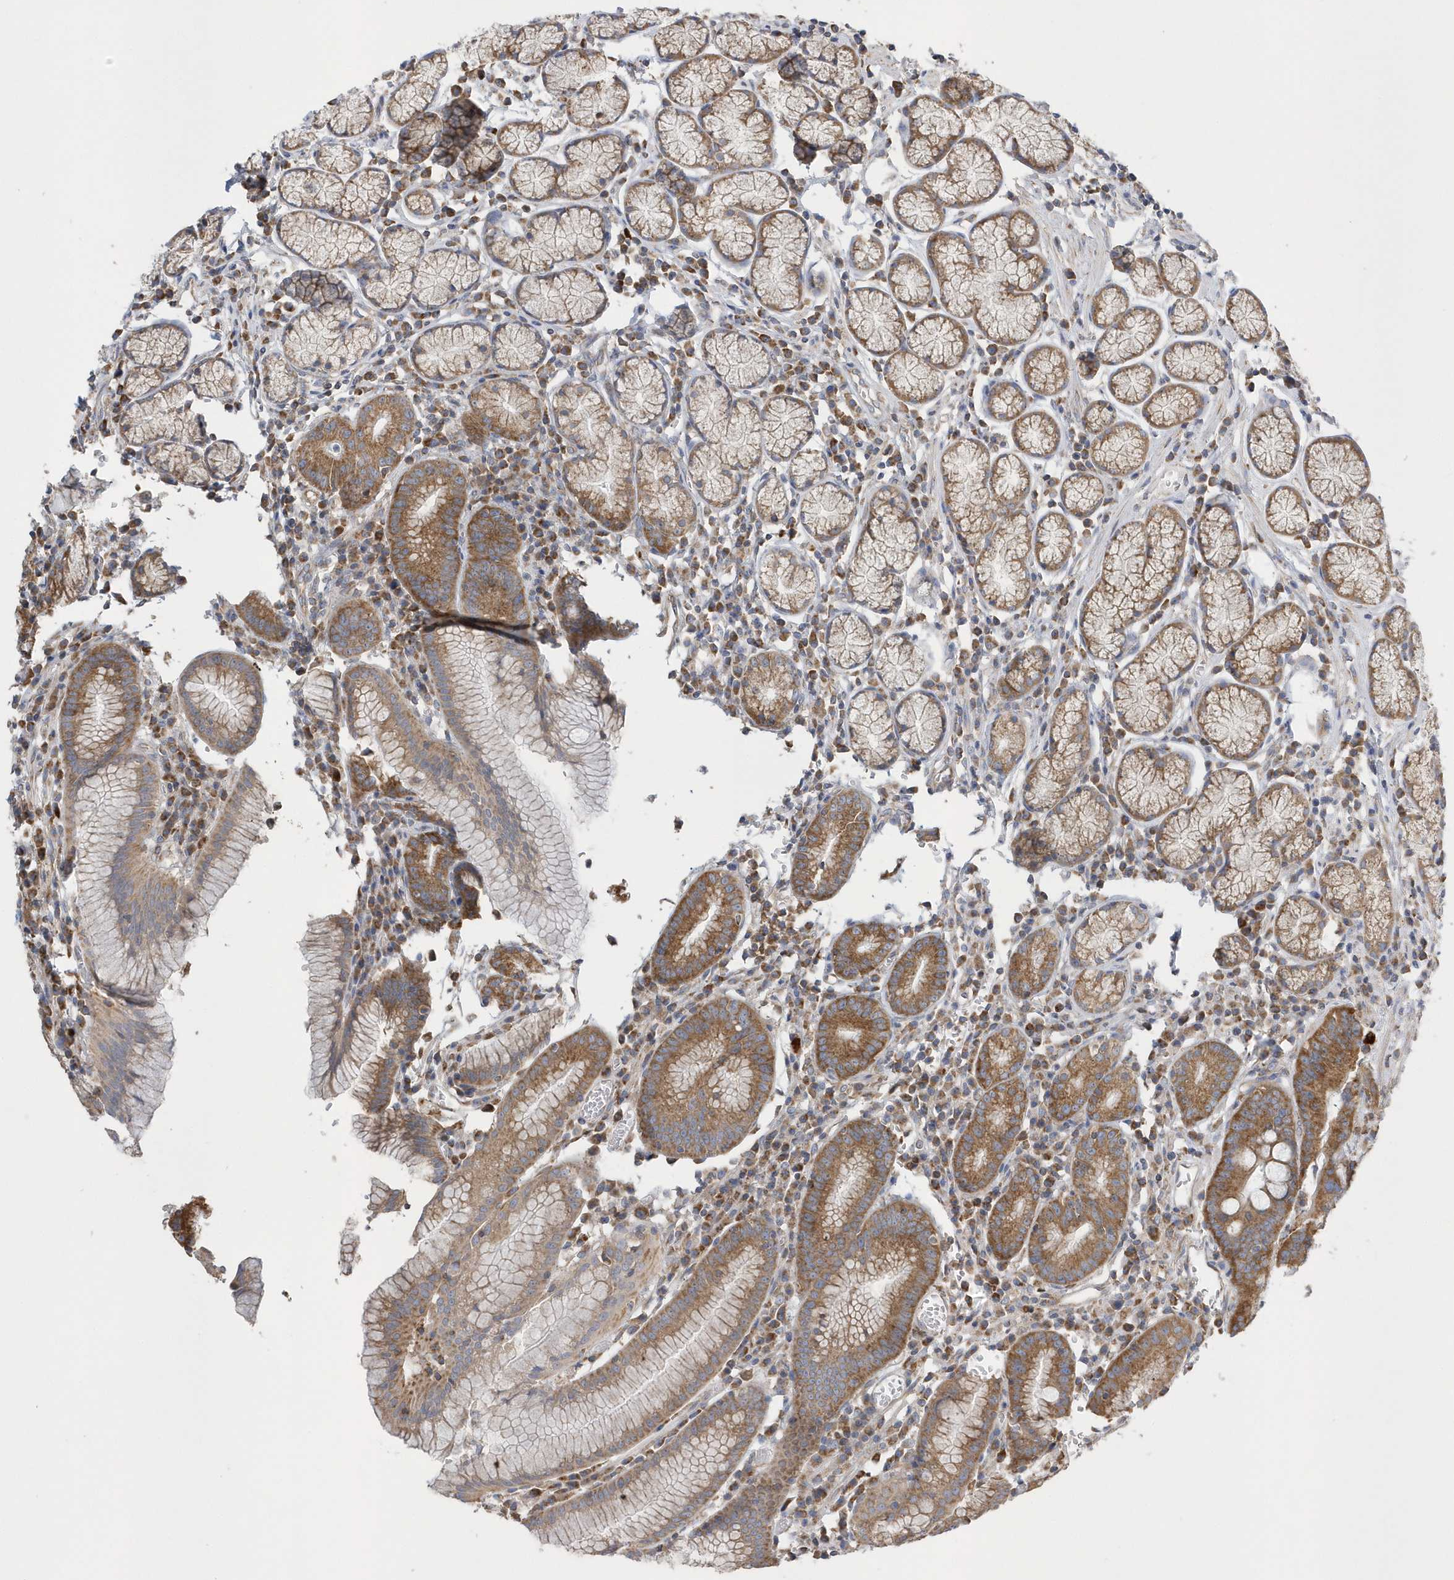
{"staining": {"intensity": "moderate", "quantity": ">75%", "location": "cytoplasmic/membranous"}, "tissue": "stomach", "cell_type": "Glandular cells", "image_type": "normal", "snomed": [{"axis": "morphology", "description": "Normal tissue, NOS"}, {"axis": "topography", "description": "Stomach"}], "caption": "Brown immunohistochemical staining in normal human stomach demonstrates moderate cytoplasmic/membranous expression in approximately >75% of glandular cells. The protein of interest is stained brown, and the nuclei are stained in blue (DAB IHC with brightfield microscopy, high magnification).", "gene": "SPATA5", "patient": {"sex": "male", "age": 55}}